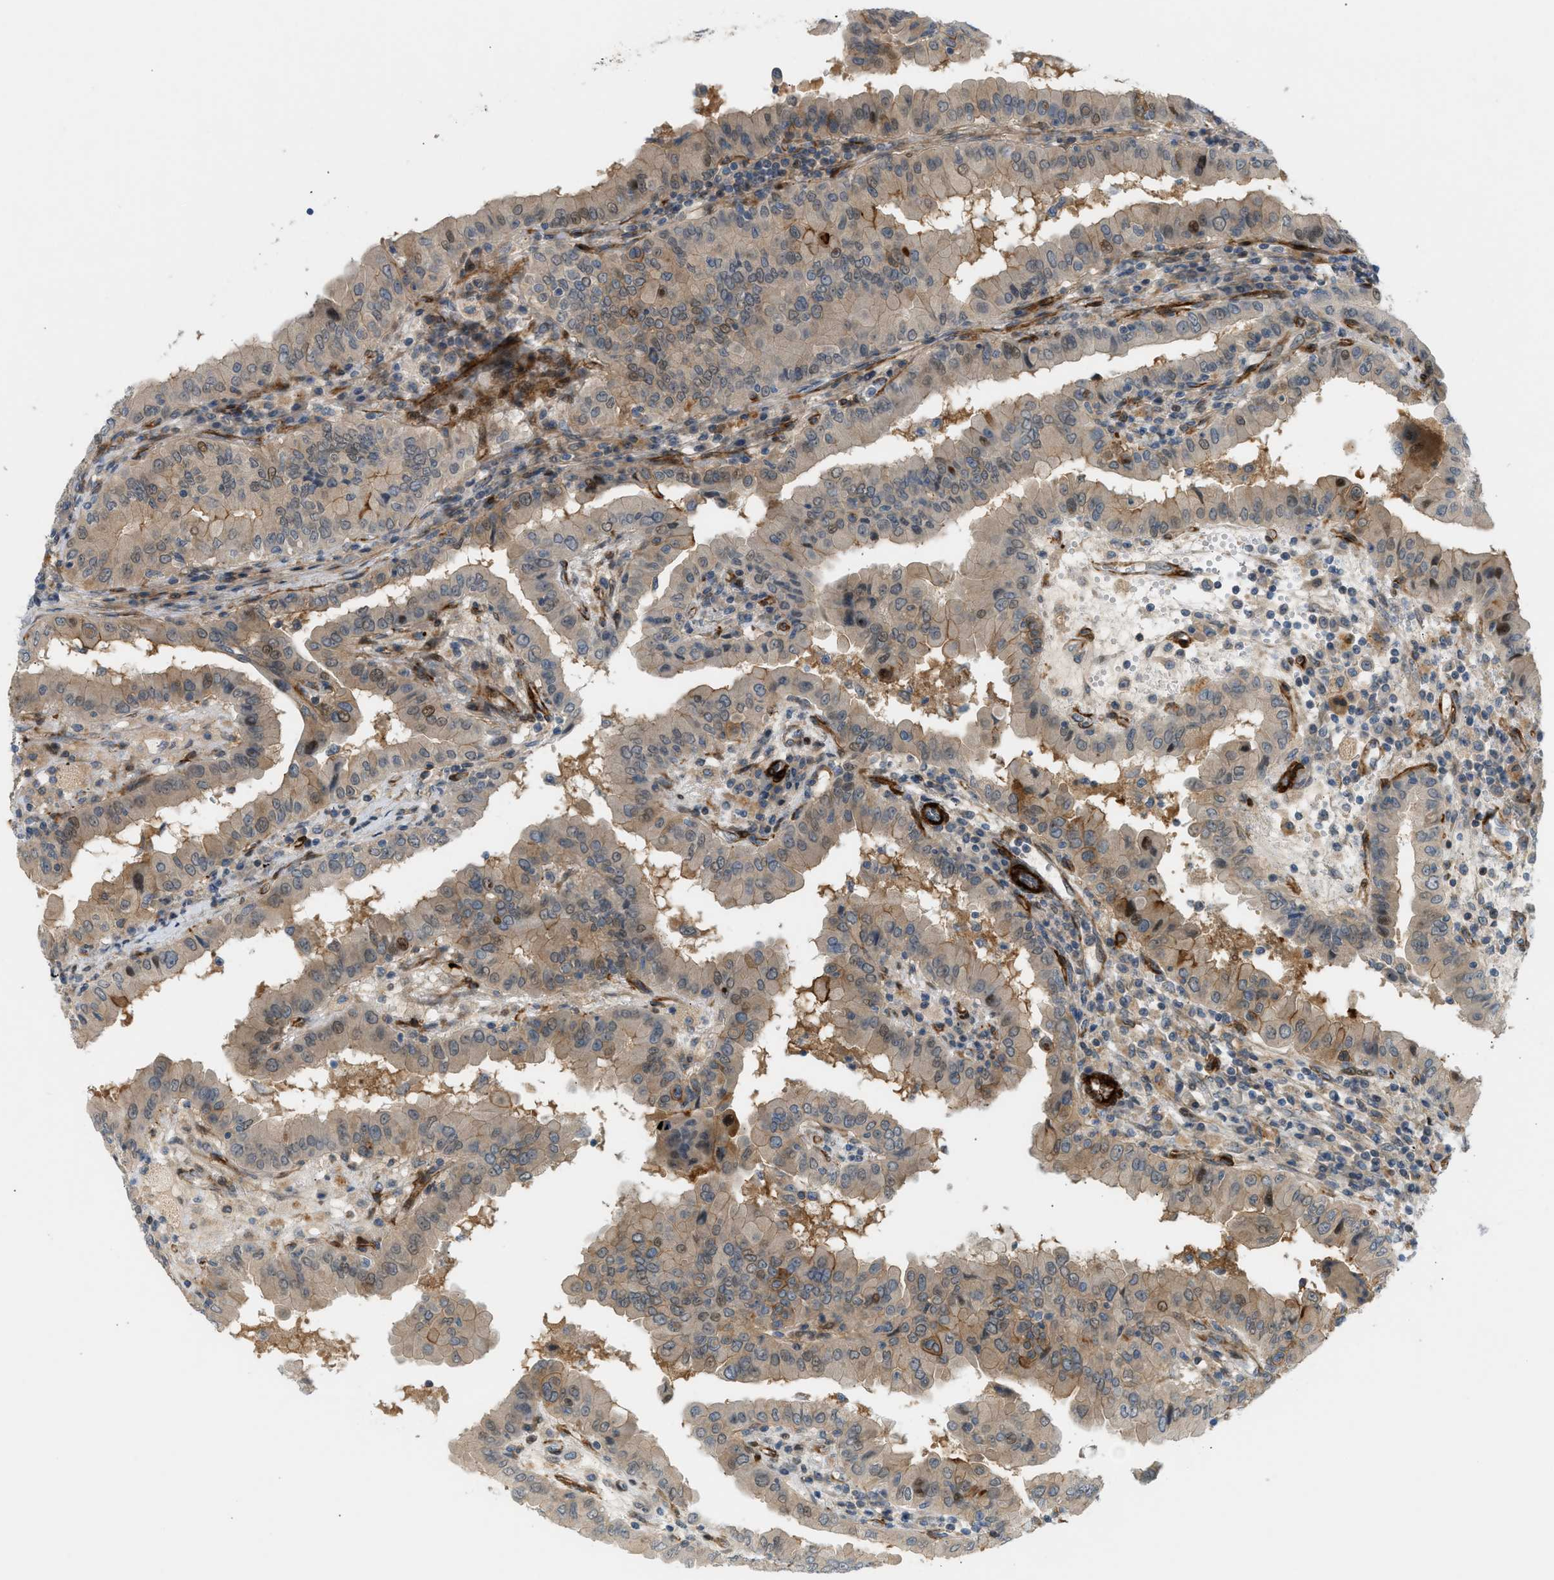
{"staining": {"intensity": "moderate", "quantity": ">75%", "location": "cytoplasmic/membranous"}, "tissue": "thyroid cancer", "cell_type": "Tumor cells", "image_type": "cancer", "snomed": [{"axis": "morphology", "description": "Papillary adenocarcinoma, NOS"}, {"axis": "topography", "description": "Thyroid gland"}], "caption": "Tumor cells exhibit moderate cytoplasmic/membranous expression in approximately >75% of cells in thyroid papillary adenocarcinoma. (Brightfield microscopy of DAB IHC at high magnification).", "gene": "EDNRA", "patient": {"sex": "male", "age": 33}}